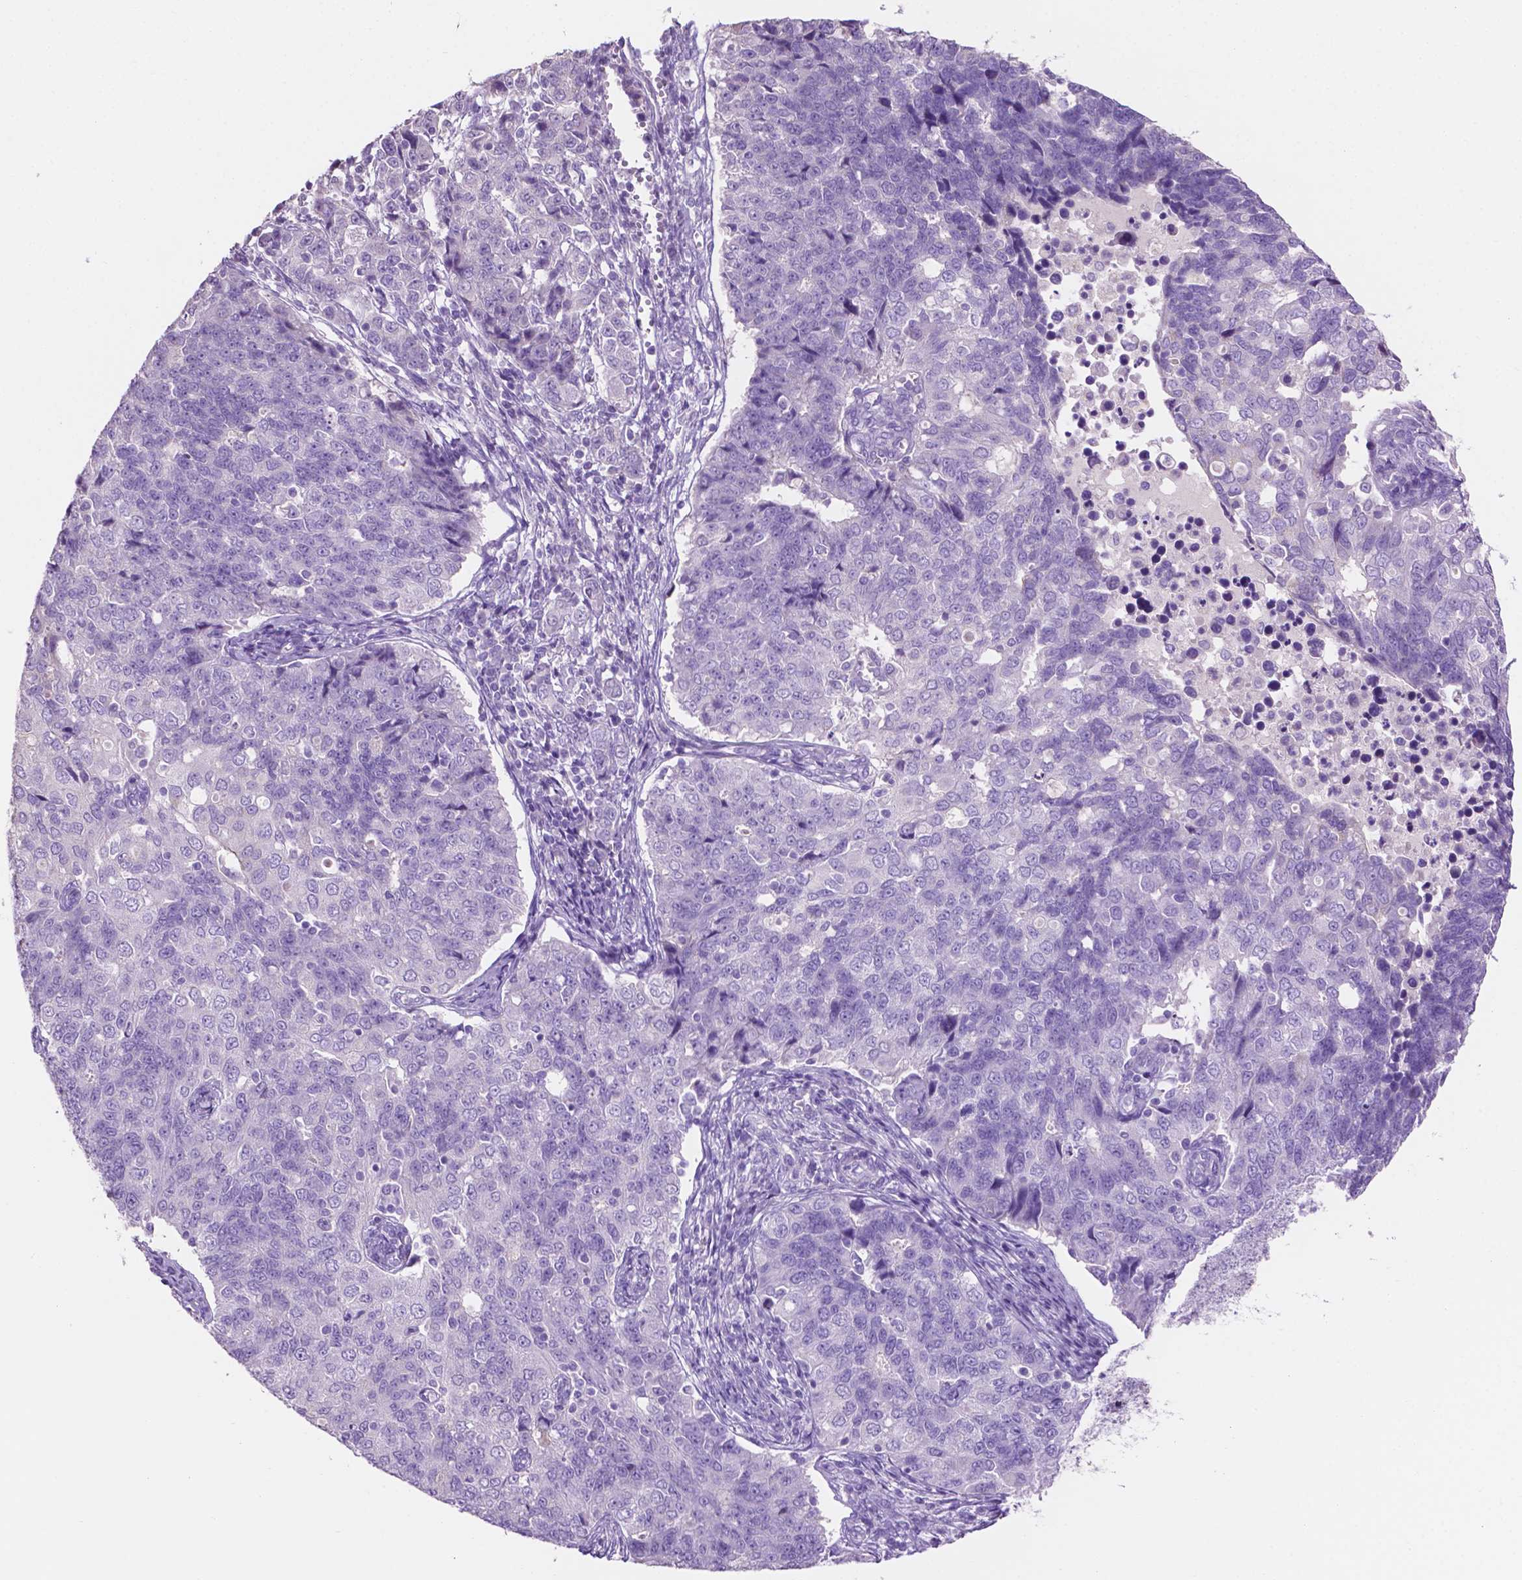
{"staining": {"intensity": "negative", "quantity": "none", "location": "none"}, "tissue": "endometrial cancer", "cell_type": "Tumor cells", "image_type": "cancer", "snomed": [{"axis": "morphology", "description": "Adenocarcinoma, NOS"}, {"axis": "topography", "description": "Endometrium"}], "caption": "The histopathology image demonstrates no significant staining in tumor cells of endometrial cancer. The staining is performed using DAB (3,3'-diaminobenzidine) brown chromogen with nuclei counter-stained in using hematoxylin.", "gene": "CLDN17", "patient": {"sex": "female", "age": 43}}